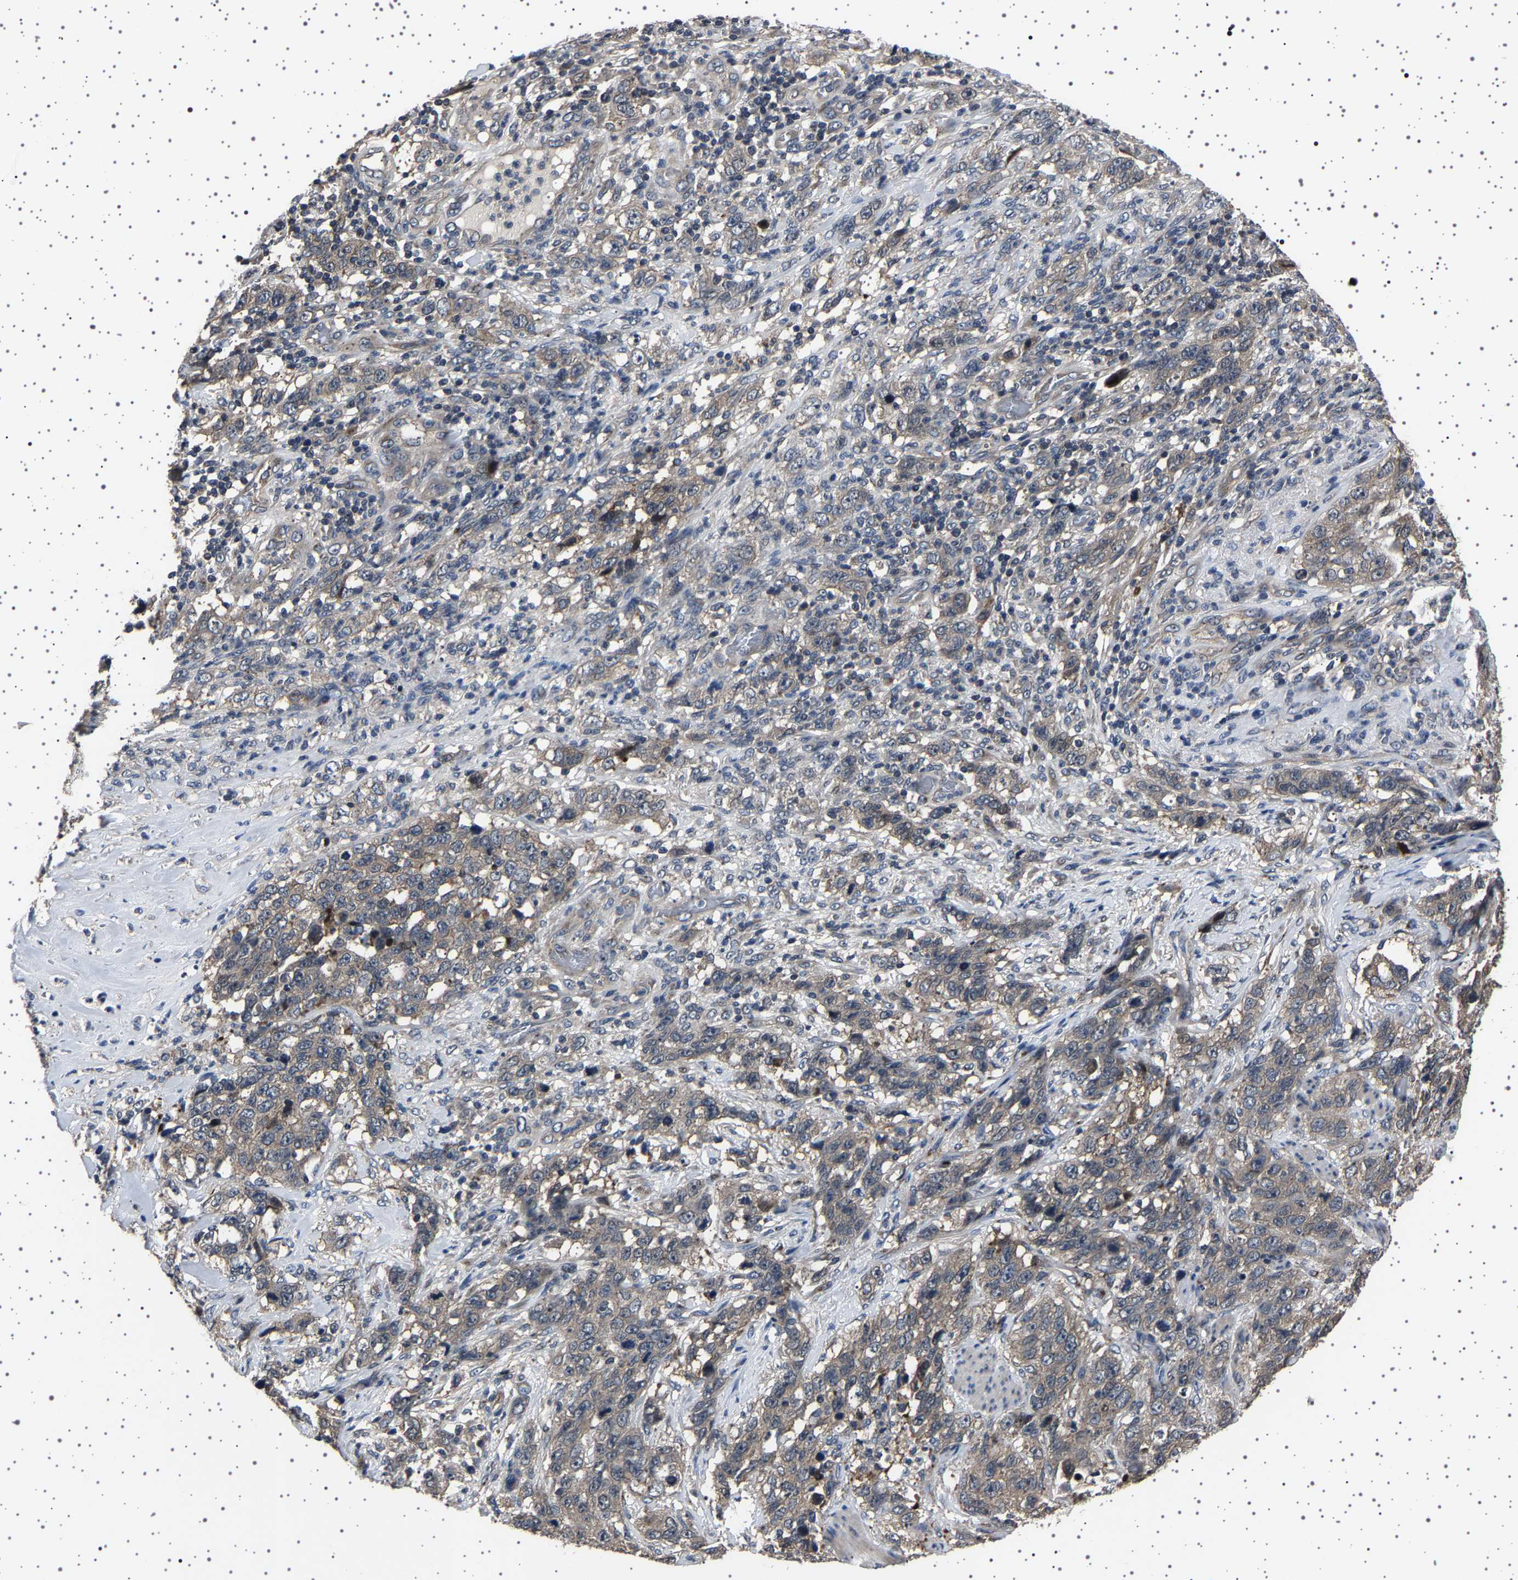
{"staining": {"intensity": "weak", "quantity": ">75%", "location": "cytoplasmic/membranous"}, "tissue": "stomach cancer", "cell_type": "Tumor cells", "image_type": "cancer", "snomed": [{"axis": "morphology", "description": "Adenocarcinoma, NOS"}, {"axis": "topography", "description": "Stomach"}], "caption": "An image of human adenocarcinoma (stomach) stained for a protein reveals weak cytoplasmic/membranous brown staining in tumor cells. Nuclei are stained in blue.", "gene": "NCKAP1", "patient": {"sex": "male", "age": 48}}